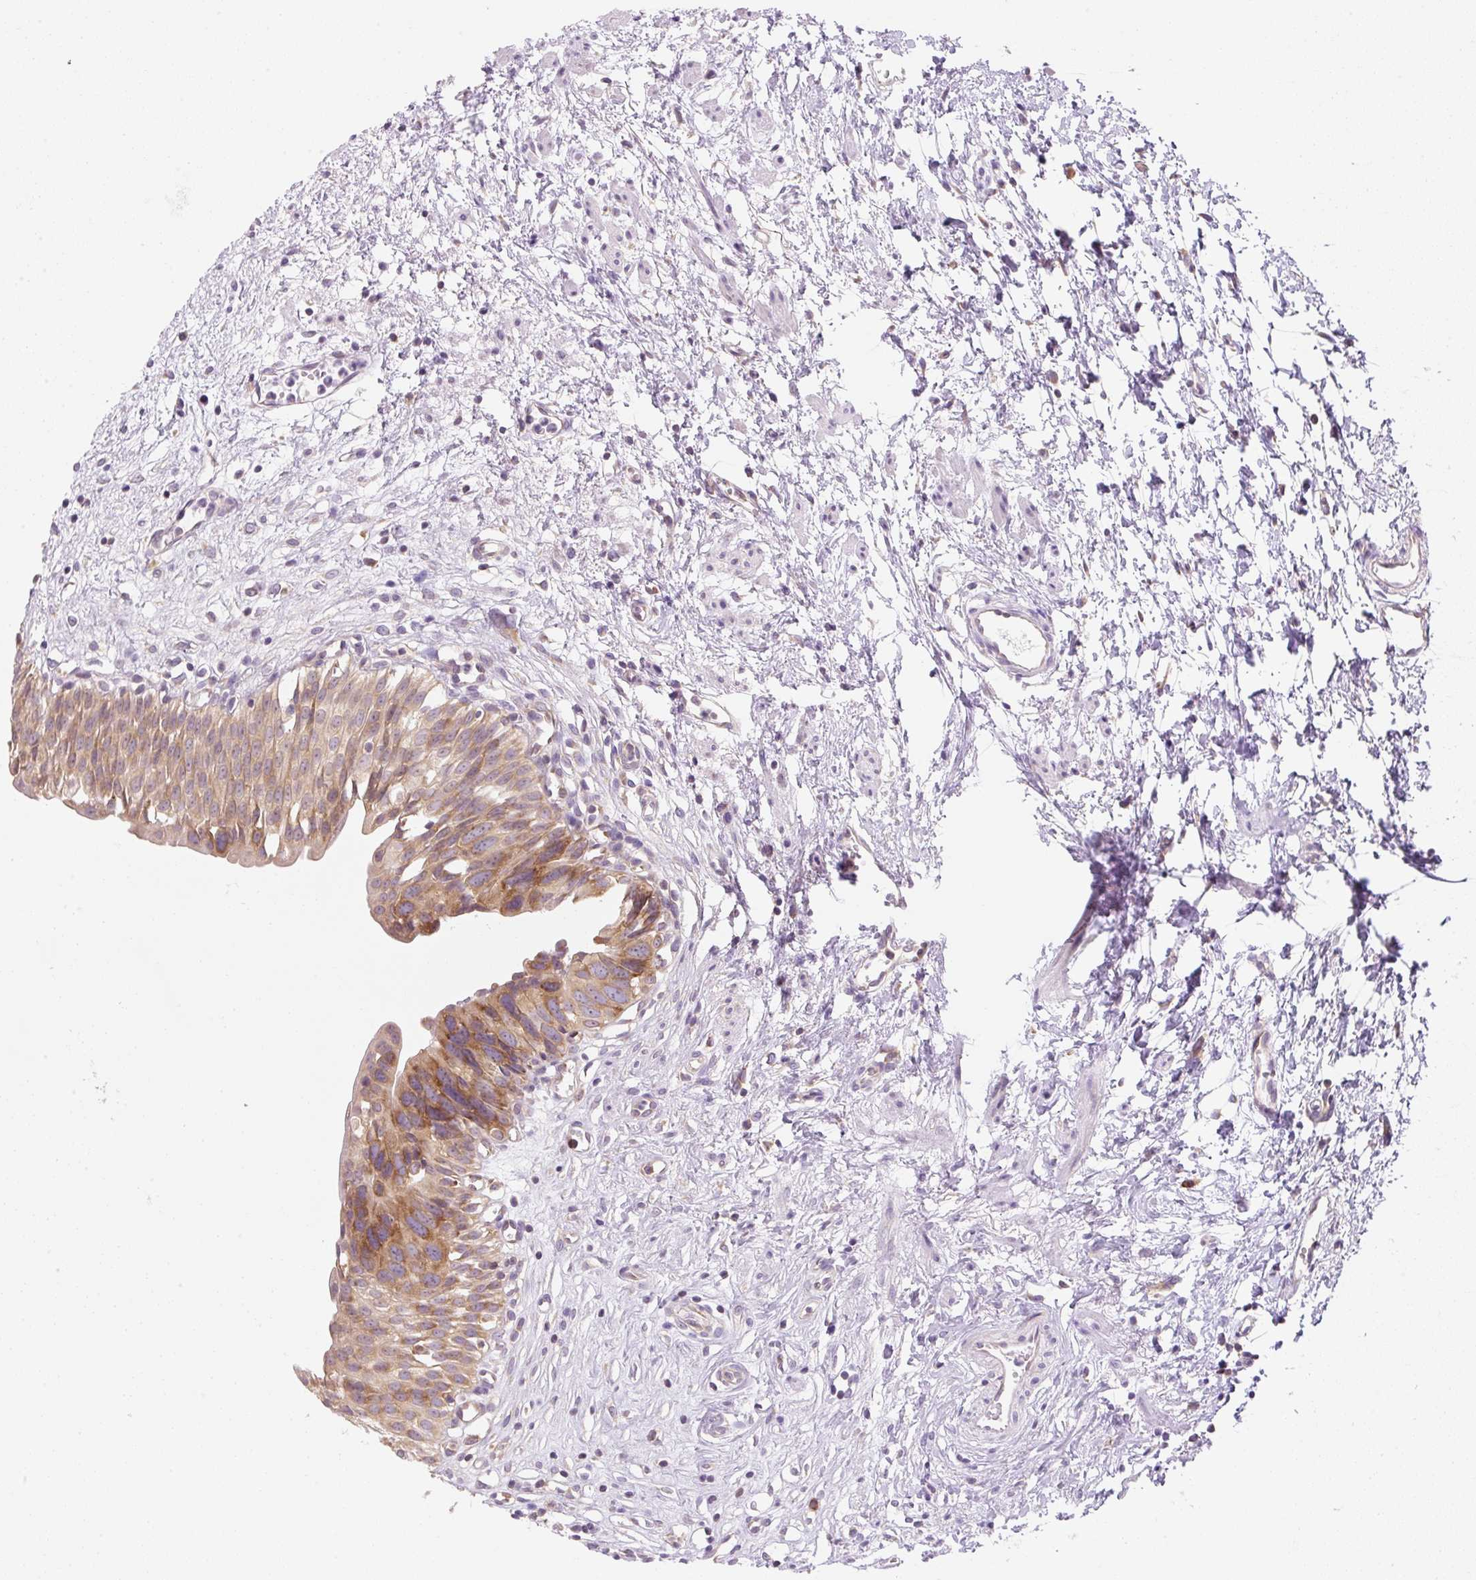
{"staining": {"intensity": "moderate", "quantity": ">75%", "location": "cytoplasmic/membranous"}, "tissue": "urinary bladder", "cell_type": "Urothelial cells", "image_type": "normal", "snomed": [{"axis": "morphology", "description": "Normal tissue, NOS"}, {"axis": "topography", "description": "Urinary bladder"}], "caption": "Urinary bladder stained with DAB (3,3'-diaminobenzidine) IHC exhibits medium levels of moderate cytoplasmic/membranous positivity in approximately >75% of urothelial cells. (DAB (3,3'-diaminobenzidine) IHC, brown staining for protein, blue staining for nuclei).", "gene": "RPL18A", "patient": {"sex": "male", "age": 51}}